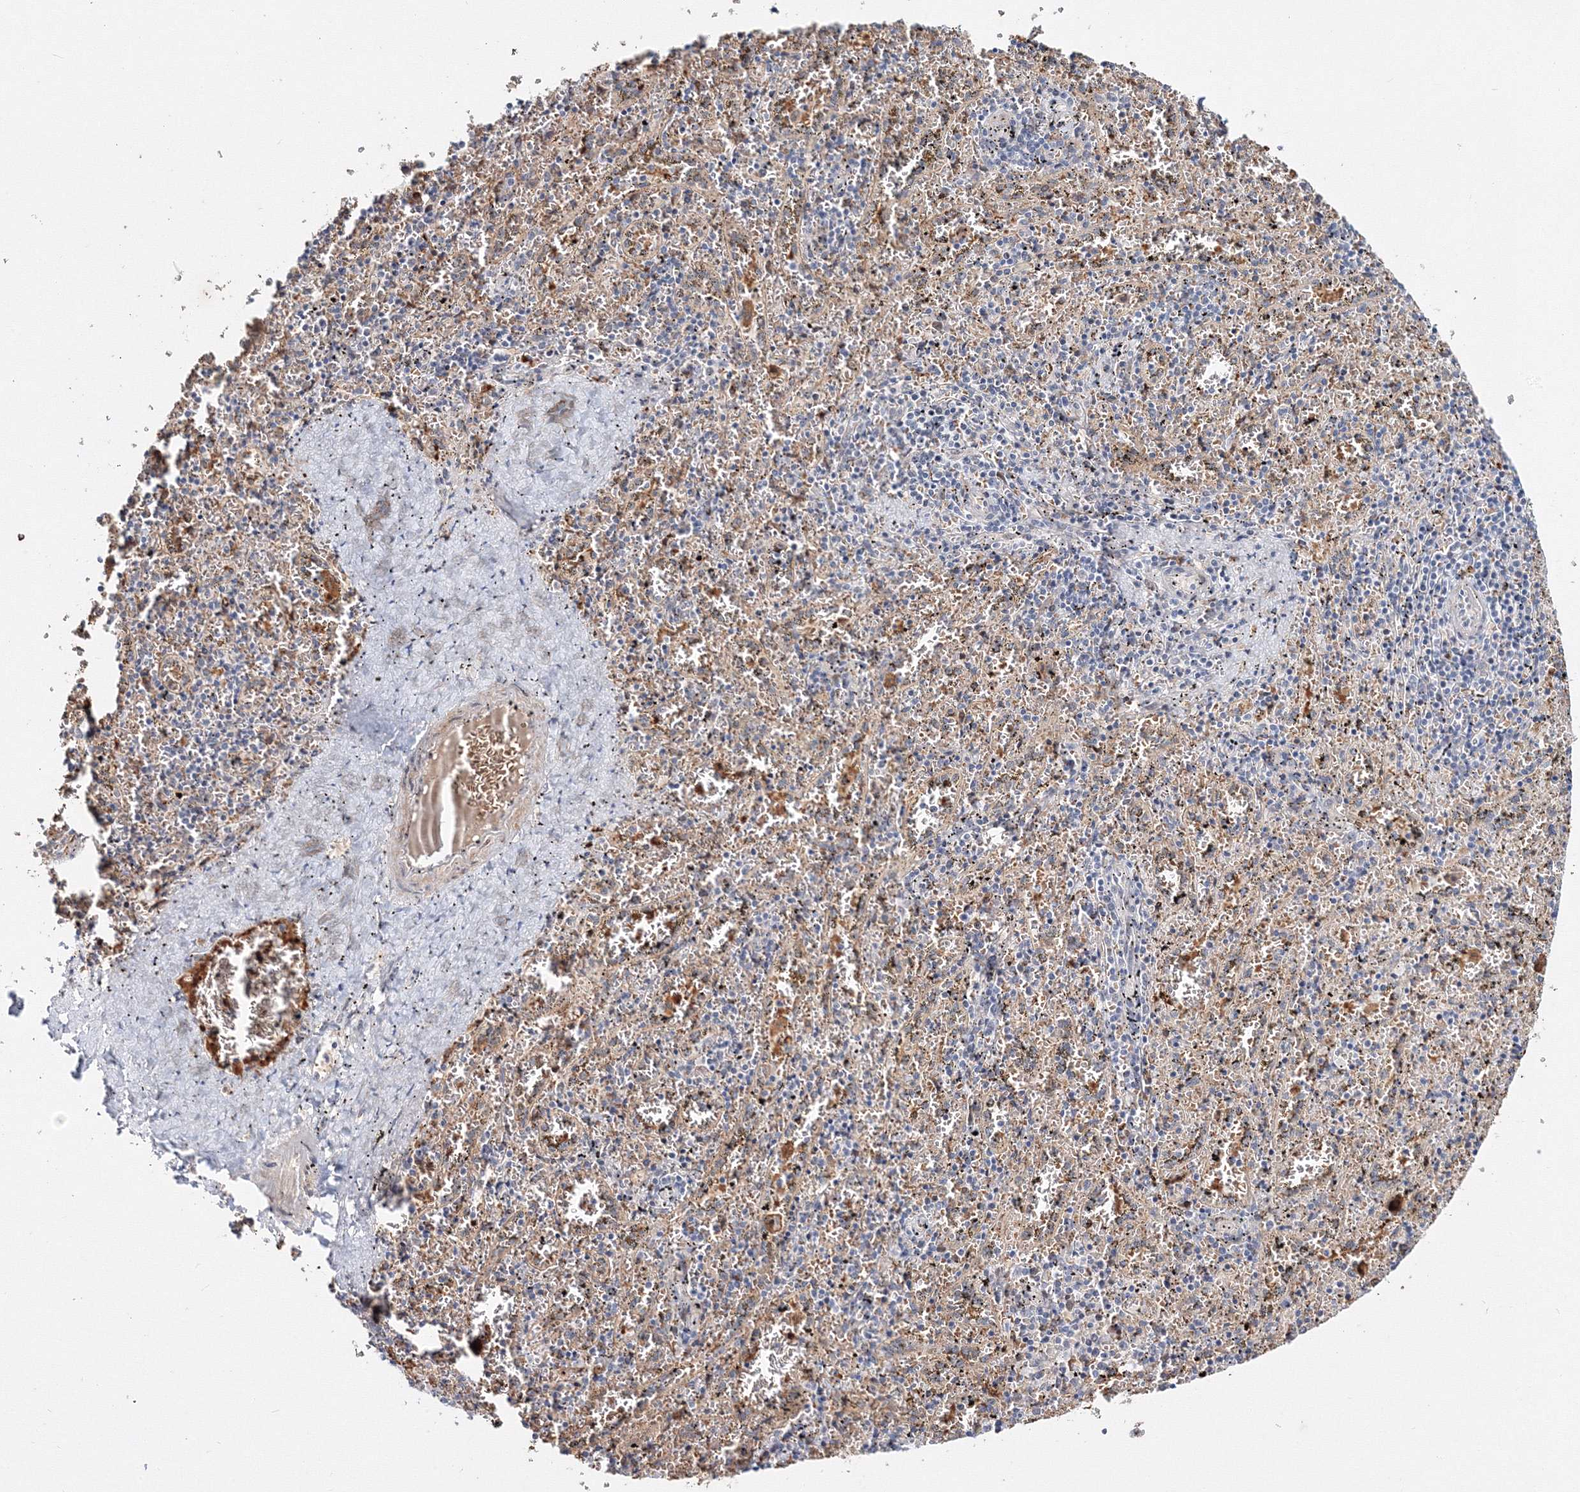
{"staining": {"intensity": "negative", "quantity": "none", "location": "none"}, "tissue": "spleen", "cell_type": "Cells in red pulp", "image_type": "normal", "snomed": [{"axis": "morphology", "description": "Normal tissue, NOS"}, {"axis": "topography", "description": "Spleen"}], "caption": "Immunohistochemical staining of benign spleen displays no significant positivity in cells in red pulp.", "gene": "C11orf52", "patient": {"sex": "male", "age": 11}}